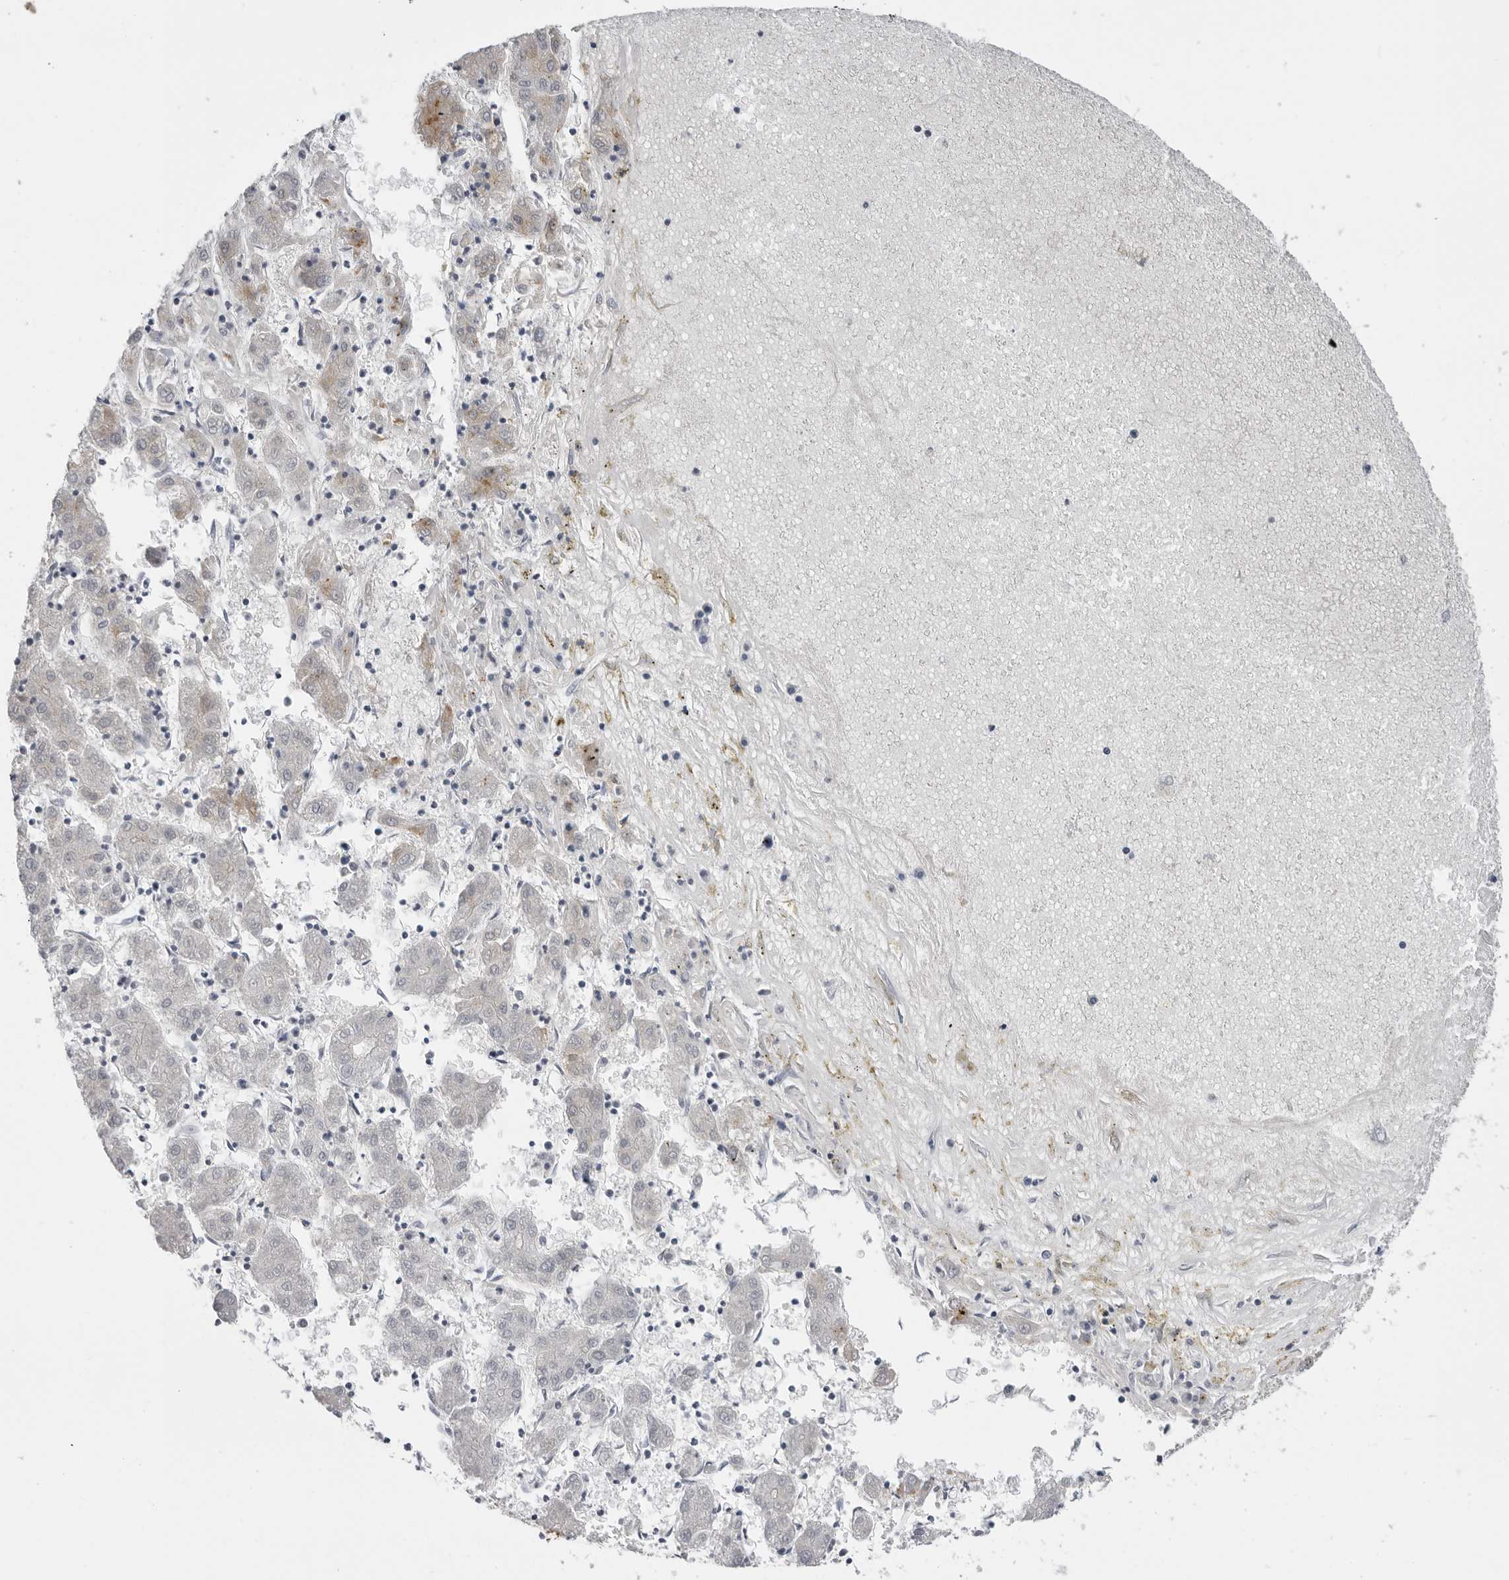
{"staining": {"intensity": "moderate", "quantity": "<25%", "location": "cytoplasmic/membranous"}, "tissue": "liver cancer", "cell_type": "Tumor cells", "image_type": "cancer", "snomed": [{"axis": "morphology", "description": "Carcinoma, Hepatocellular, NOS"}, {"axis": "topography", "description": "Liver"}], "caption": "Moderate cytoplasmic/membranous protein staining is appreciated in about <25% of tumor cells in hepatocellular carcinoma (liver). Using DAB (3,3'-diaminobenzidine) (brown) and hematoxylin (blue) stains, captured at high magnification using brightfield microscopy.", "gene": "SERPINF2", "patient": {"sex": "male", "age": 72}}